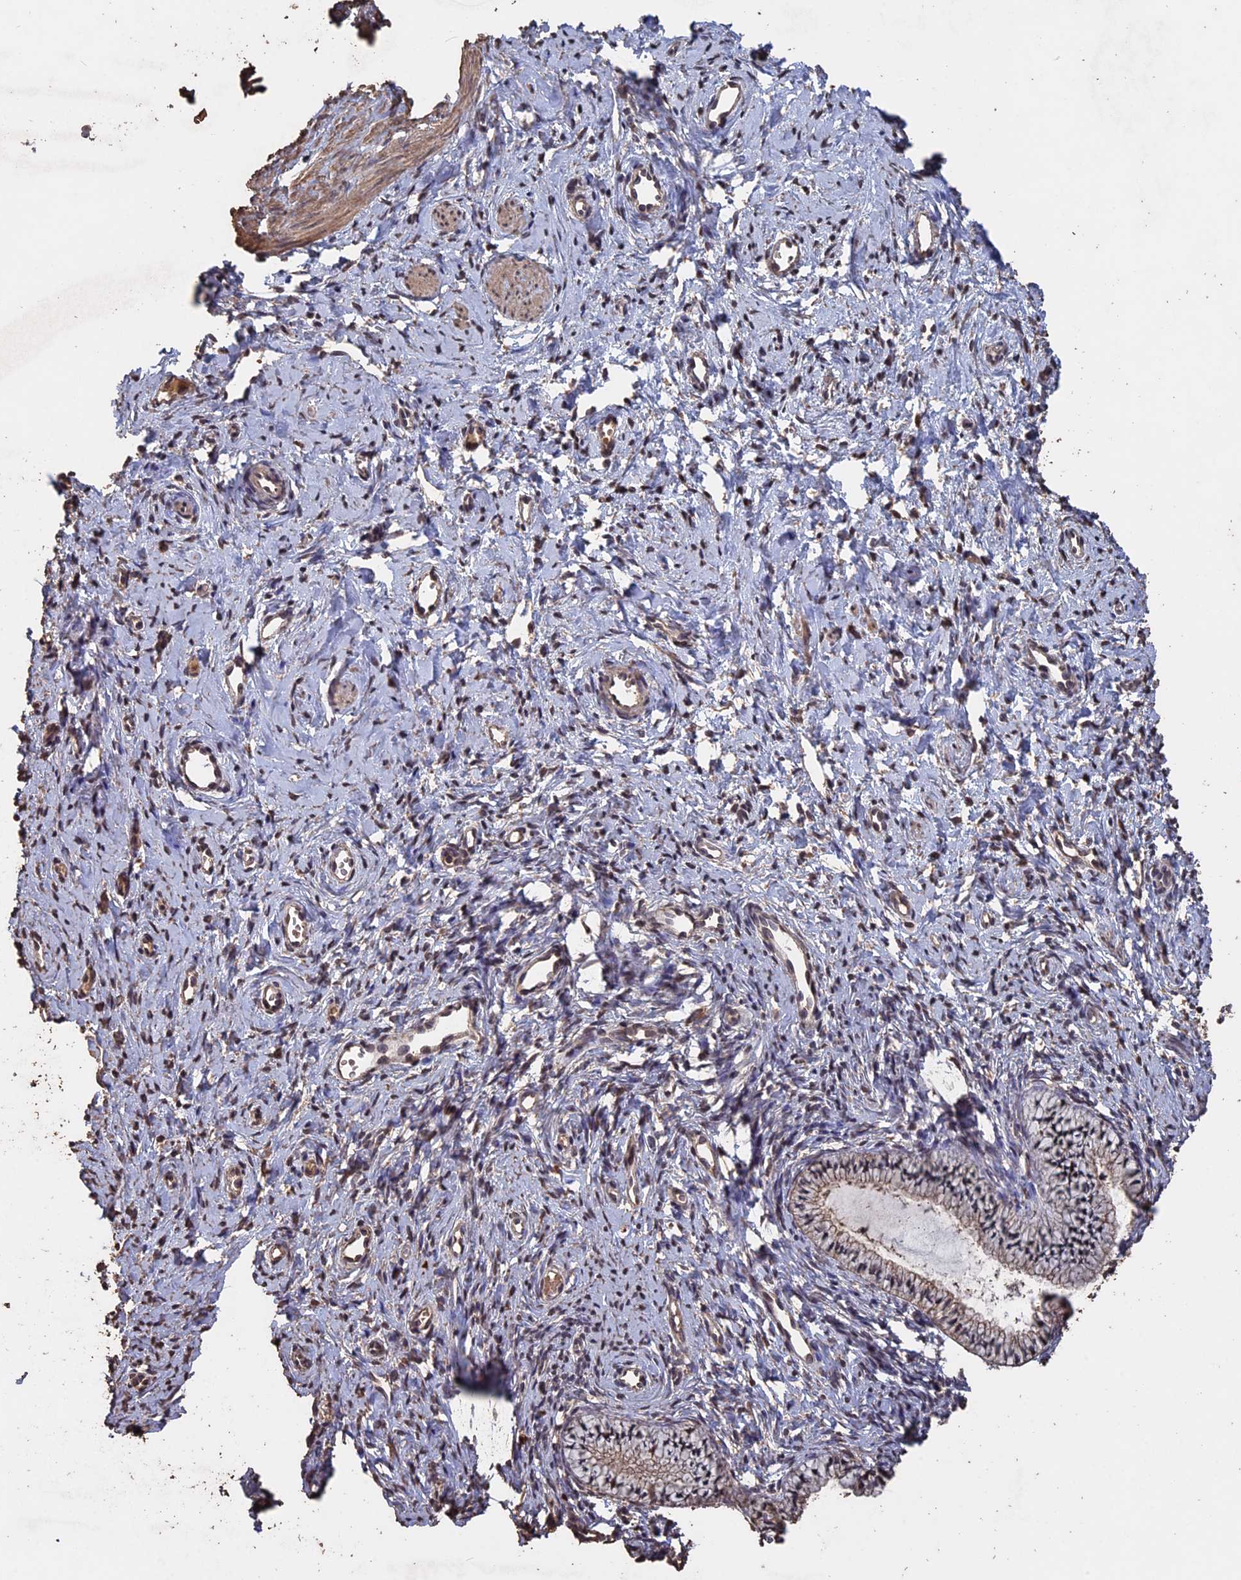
{"staining": {"intensity": "weak", "quantity": "25%-75%", "location": "cytoplasmic/membranous,nuclear"}, "tissue": "cervix", "cell_type": "Glandular cells", "image_type": "normal", "snomed": [{"axis": "morphology", "description": "Normal tissue, NOS"}, {"axis": "topography", "description": "Cervix"}], "caption": "IHC image of normal cervix: cervix stained using IHC shows low levels of weak protein expression localized specifically in the cytoplasmic/membranous,nuclear of glandular cells, appearing as a cytoplasmic/membranous,nuclear brown color.", "gene": "HUNK", "patient": {"sex": "female", "age": 57}}